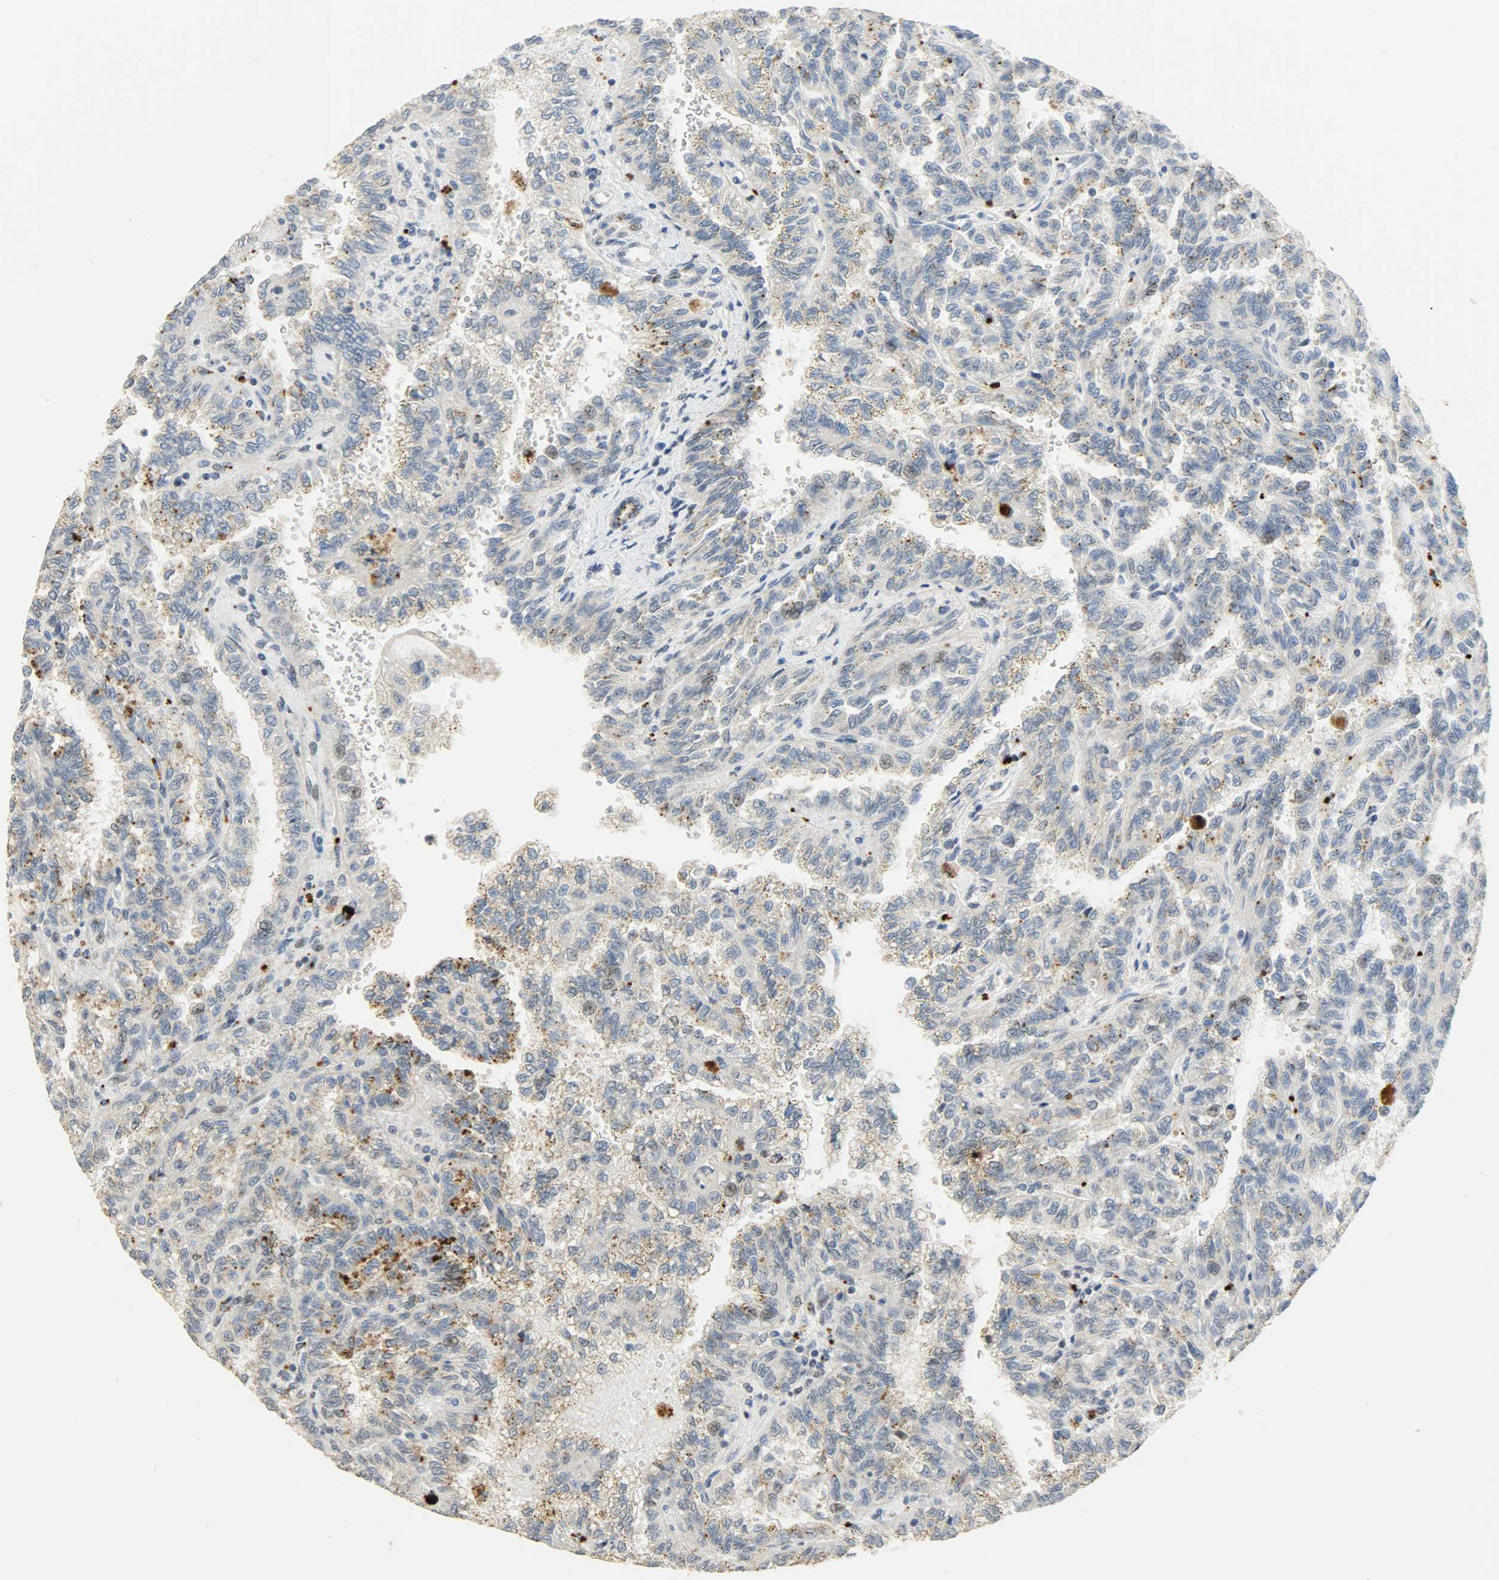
{"staining": {"intensity": "weak", "quantity": "25%-75%", "location": "cytoplasmic/membranous"}, "tissue": "renal cancer", "cell_type": "Tumor cells", "image_type": "cancer", "snomed": [{"axis": "morphology", "description": "Inflammation, NOS"}, {"axis": "morphology", "description": "Adenocarcinoma, NOS"}, {"axis": "topography", "description": "Kidney"}], "caption": "This is a histology image of IHC staining of renal cancer, which shows weak staining in the cytoplasmic/membranous of tumor cells.", "gene": "GIT2", "patient": {"sex": "male", "age": 68}}